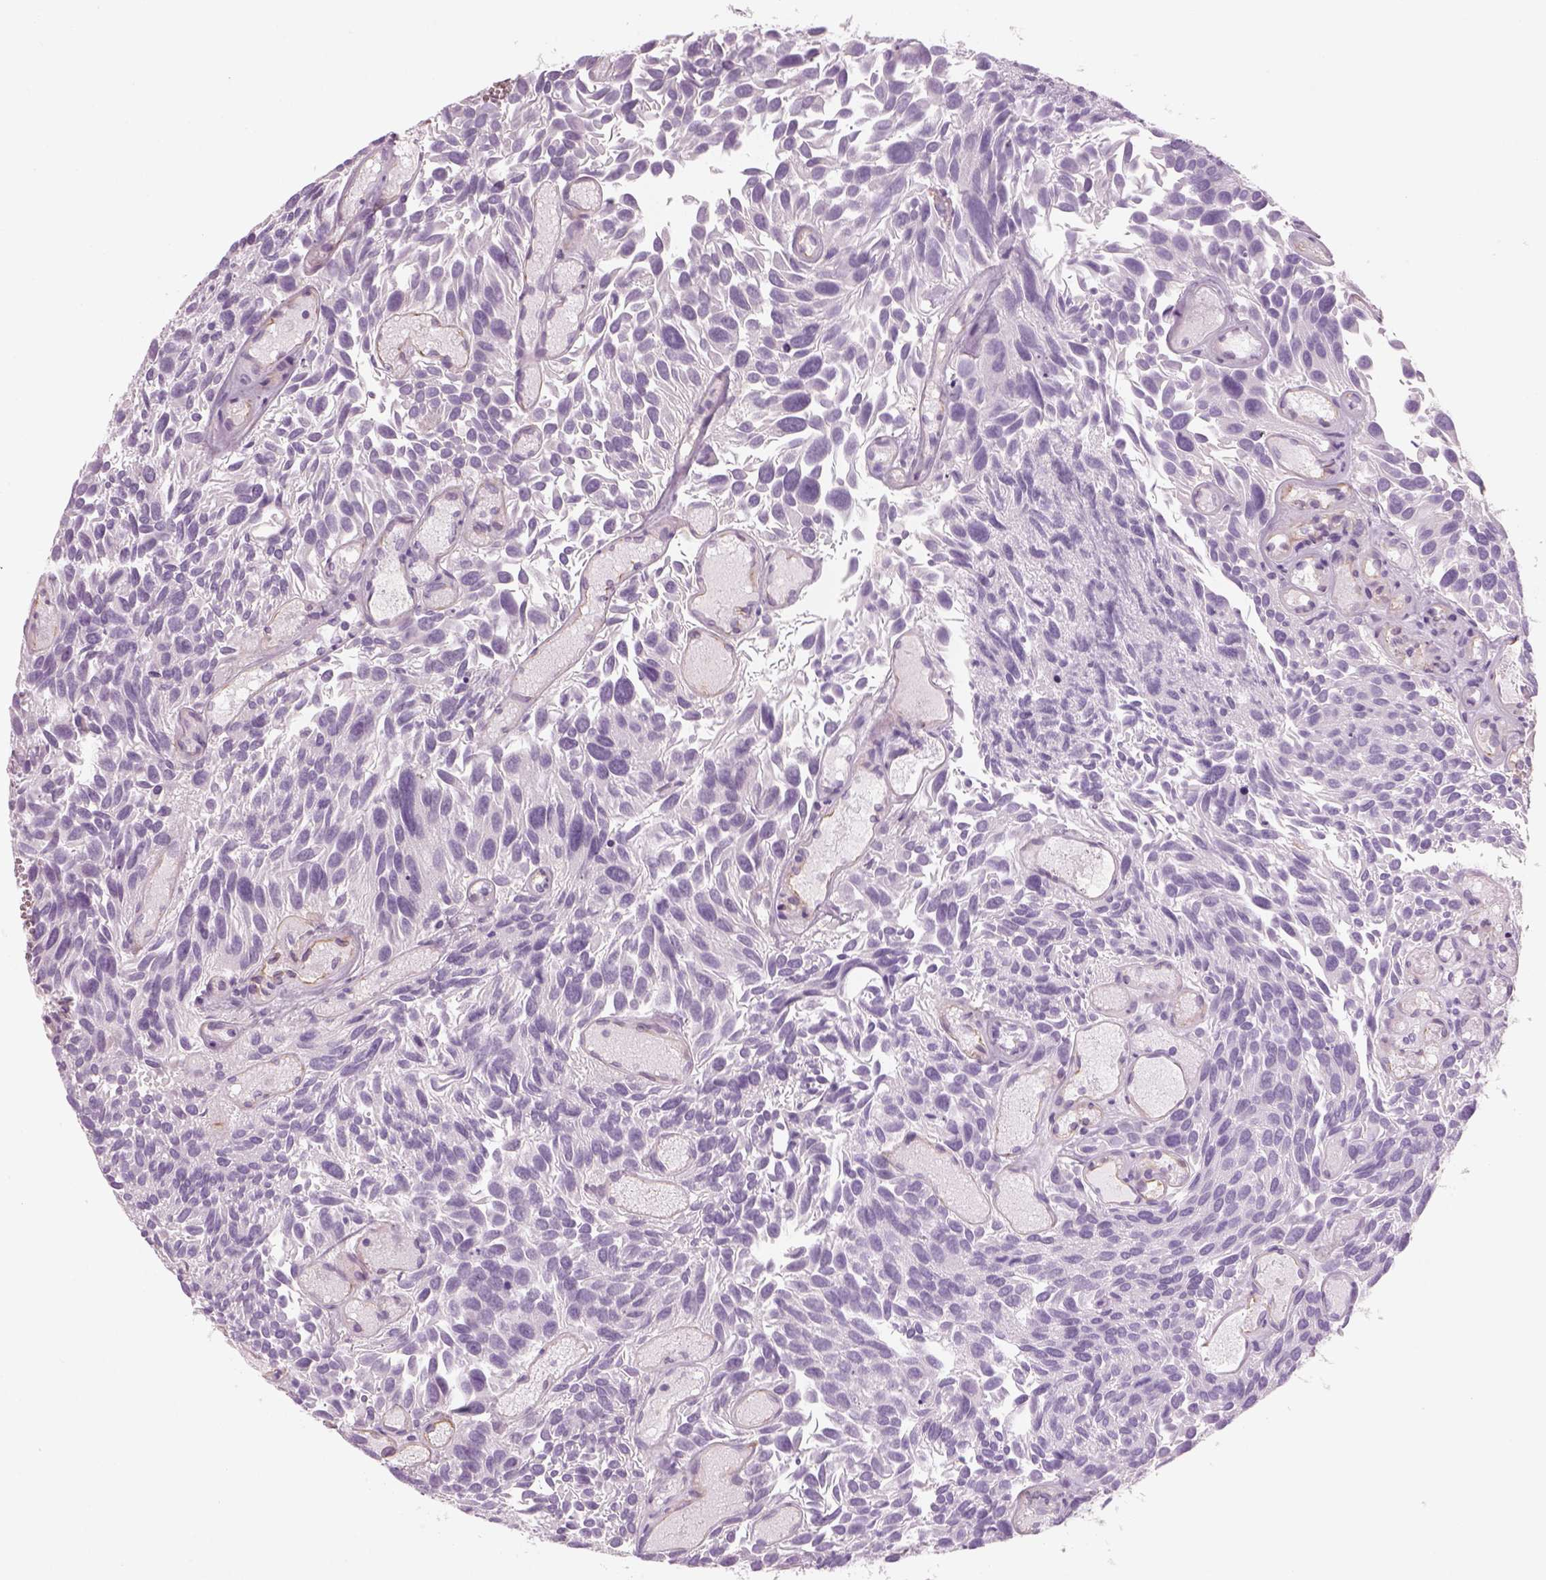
{"staining": {"intensity": "negative", "quantity": "none", "location": "none"}, "tissue": "urothelial cancer", "cell_type": "Tumor cells", "image_type": "cancer", "snomed": [{"axis": "morphology", "description": "Urothelial carcinoma, Low grade"}, {"axis": "topography", "description": "Urinary bladder"}], "caption": "A high-resolution image shows immunohistochemistry (IHC) staining of urothelial carcinoma (low-grade), which exhibits no significant staining in tumor cells. The staining was performed using DAB (3,3'-diaminobenzidine) to visualize the protein expression in brown, while the nuclei were stained in blue with hematoxylin (Magnification: 20x).", "gene": "SLC1A7", "patient": {"sex": "female", "age": 69}}